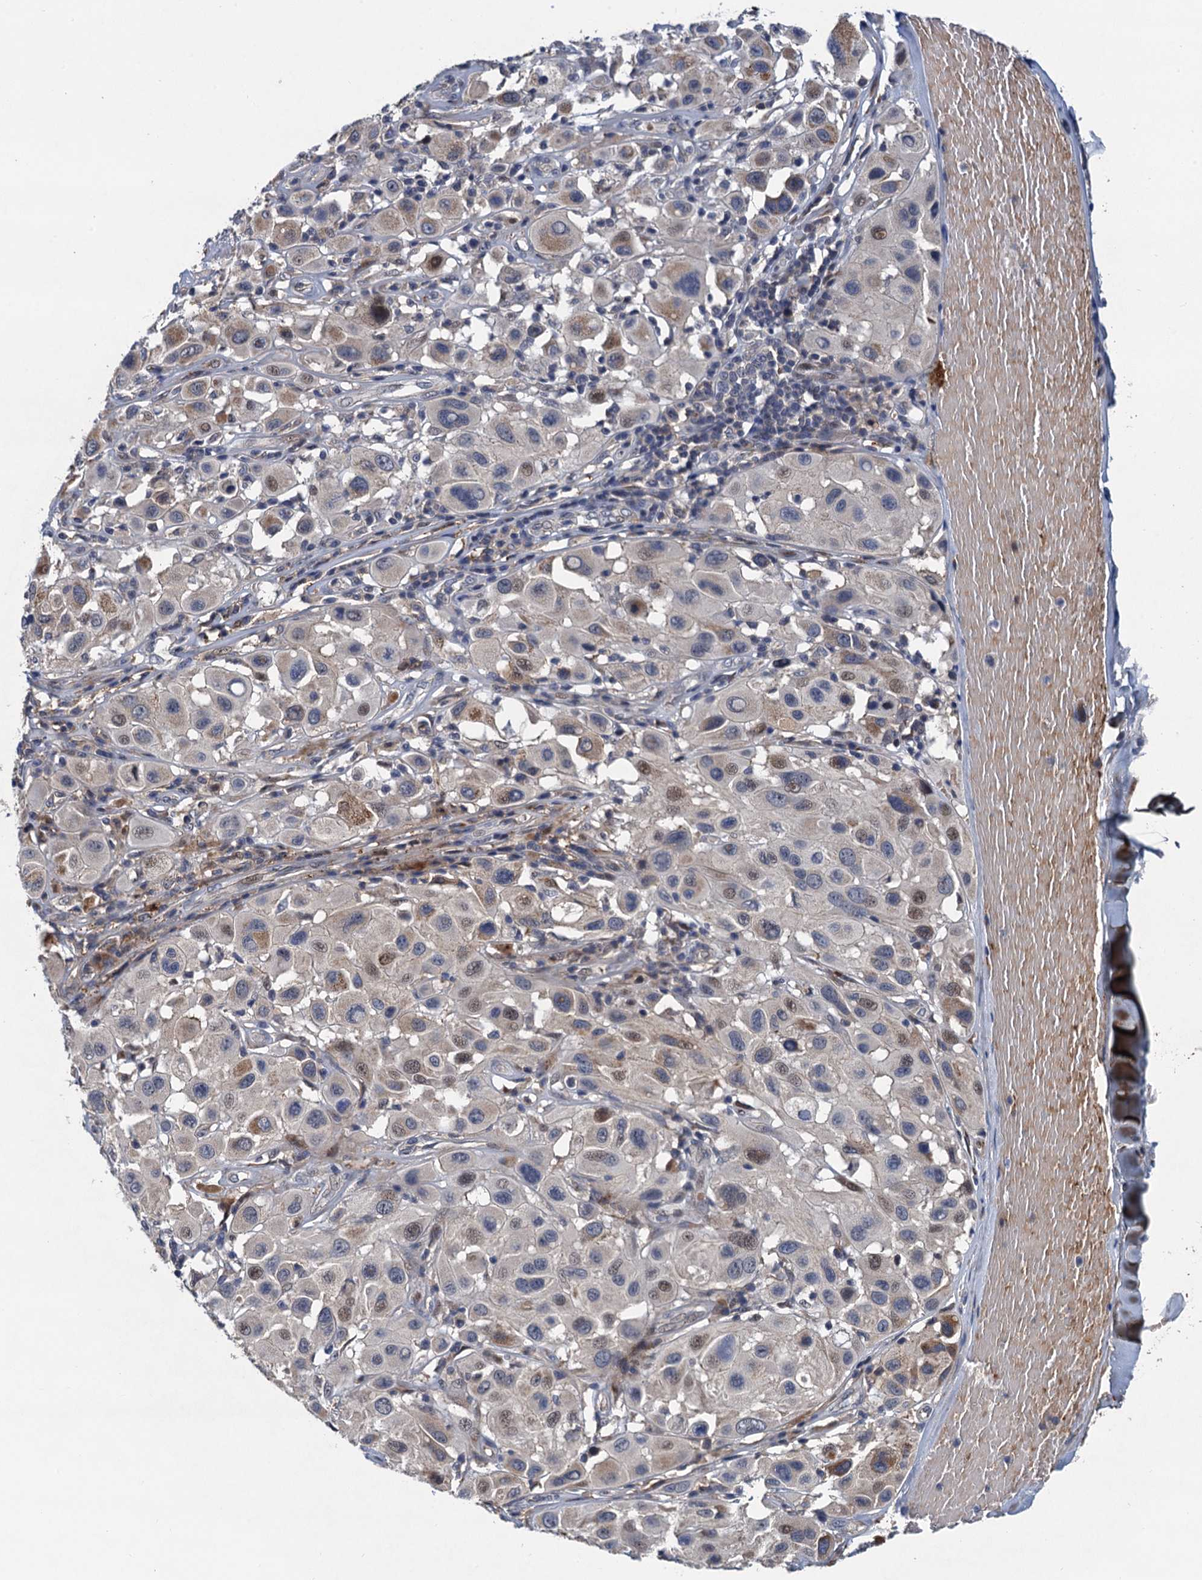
{"staining": {"intensity": "moderate", "quantity": "<25%", "location": "cytoplasmic/membranous,nuclear"}, "tissue": "melanoma", "cell_type": "Tumor cells", "image_type": "cancer", "snomed": [{"axis": "morphology", "description": "Malignant melanoma, Metastatic site"}, {"axis": "topography", "description": "Skin"}], "caption": "This photomicrograph displays immunohistochemistry (IHC) staining of malignant melanoma (metastatic site), with low moderate cytoplasmic/membranous and nuclear positivity in about <25% of tumor cells.", "gene": "TRAF7", "patient": {"sex": "male", "age": 41}}